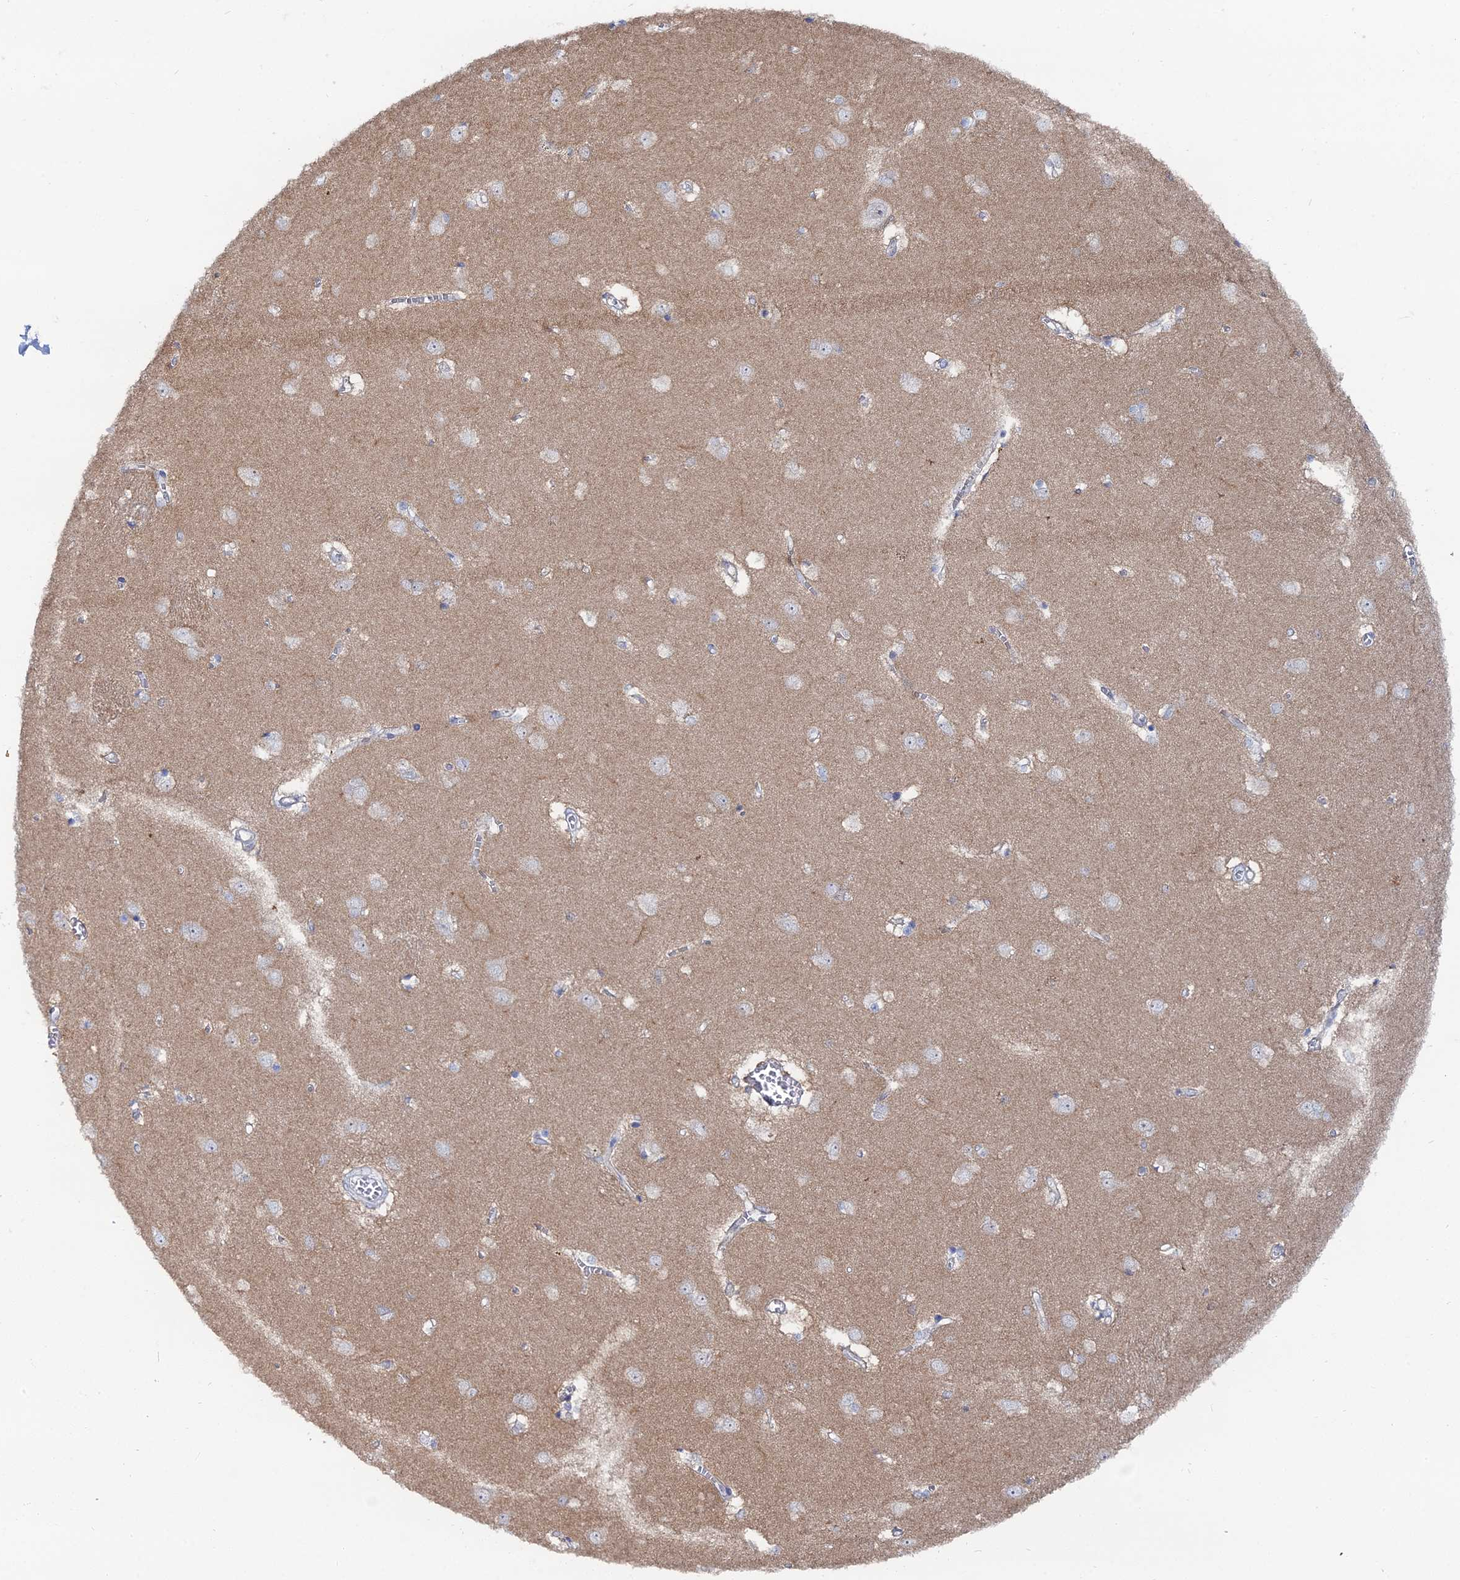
{"staining": {"intensity": "negative", "quantity": "none", "location": "none"}, "tissue": "caudate", "cell_type": "Glial cells", "image_type": "normal", "snomed": [{"axis": "morphology", "description": "Normal tissue, NOS"}, {"axis": "topography", "description": "Lateral ventricle wall"}], "caption": "High power microscopy photomicrograph of an immunohistochemistry (IHC) image of unremarkable caudate, revealing no significant staining in glial cells. (DAB (3,3'-diaminobenzidine) immunohistochemistry, high magnification).", "gene": "THAP4", "patient": {"sex": "male", "age": 37}}